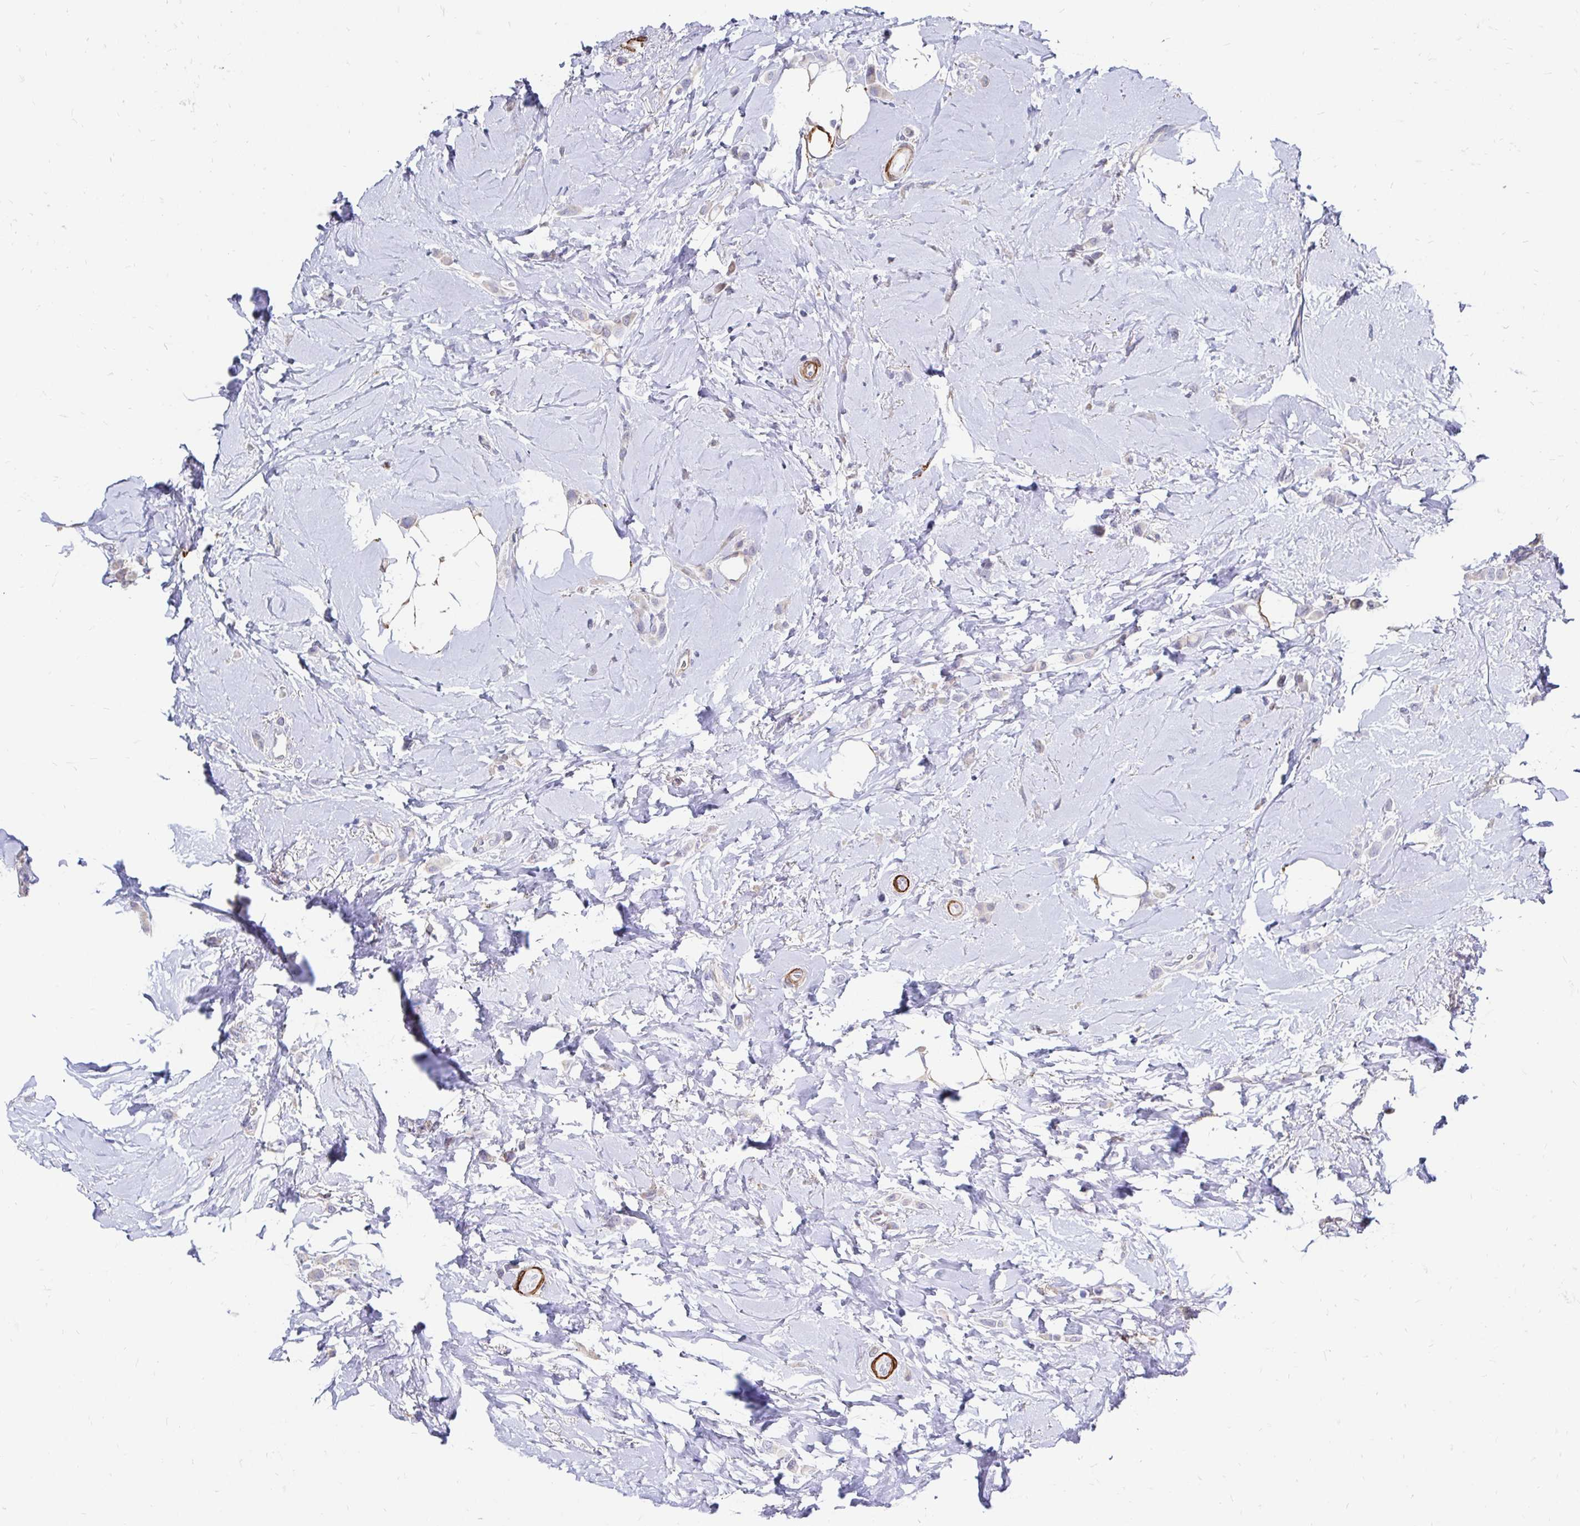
{"staining": {"intensity": "negative", "quantity": "none", "location": "none"}, "tissue": "breast cancer", "cell_type": "Tumor cells", "image_type": "cancer", "snomed": [{"axis": "morphology", "description": "Lobular carcinoma"}, {"axis": "topography", "description": "Breast"}], "caption": "Tumor cells are negative for protein expression in human breast lobular carcinoma. The staining is performed using DAB (3,3'-diaminobenzidine) brown chromogen with nuclei counter-stained in using hematoxylin.", "gene": "CDKL1", "patient": {"sex": "female", "age": 66}}